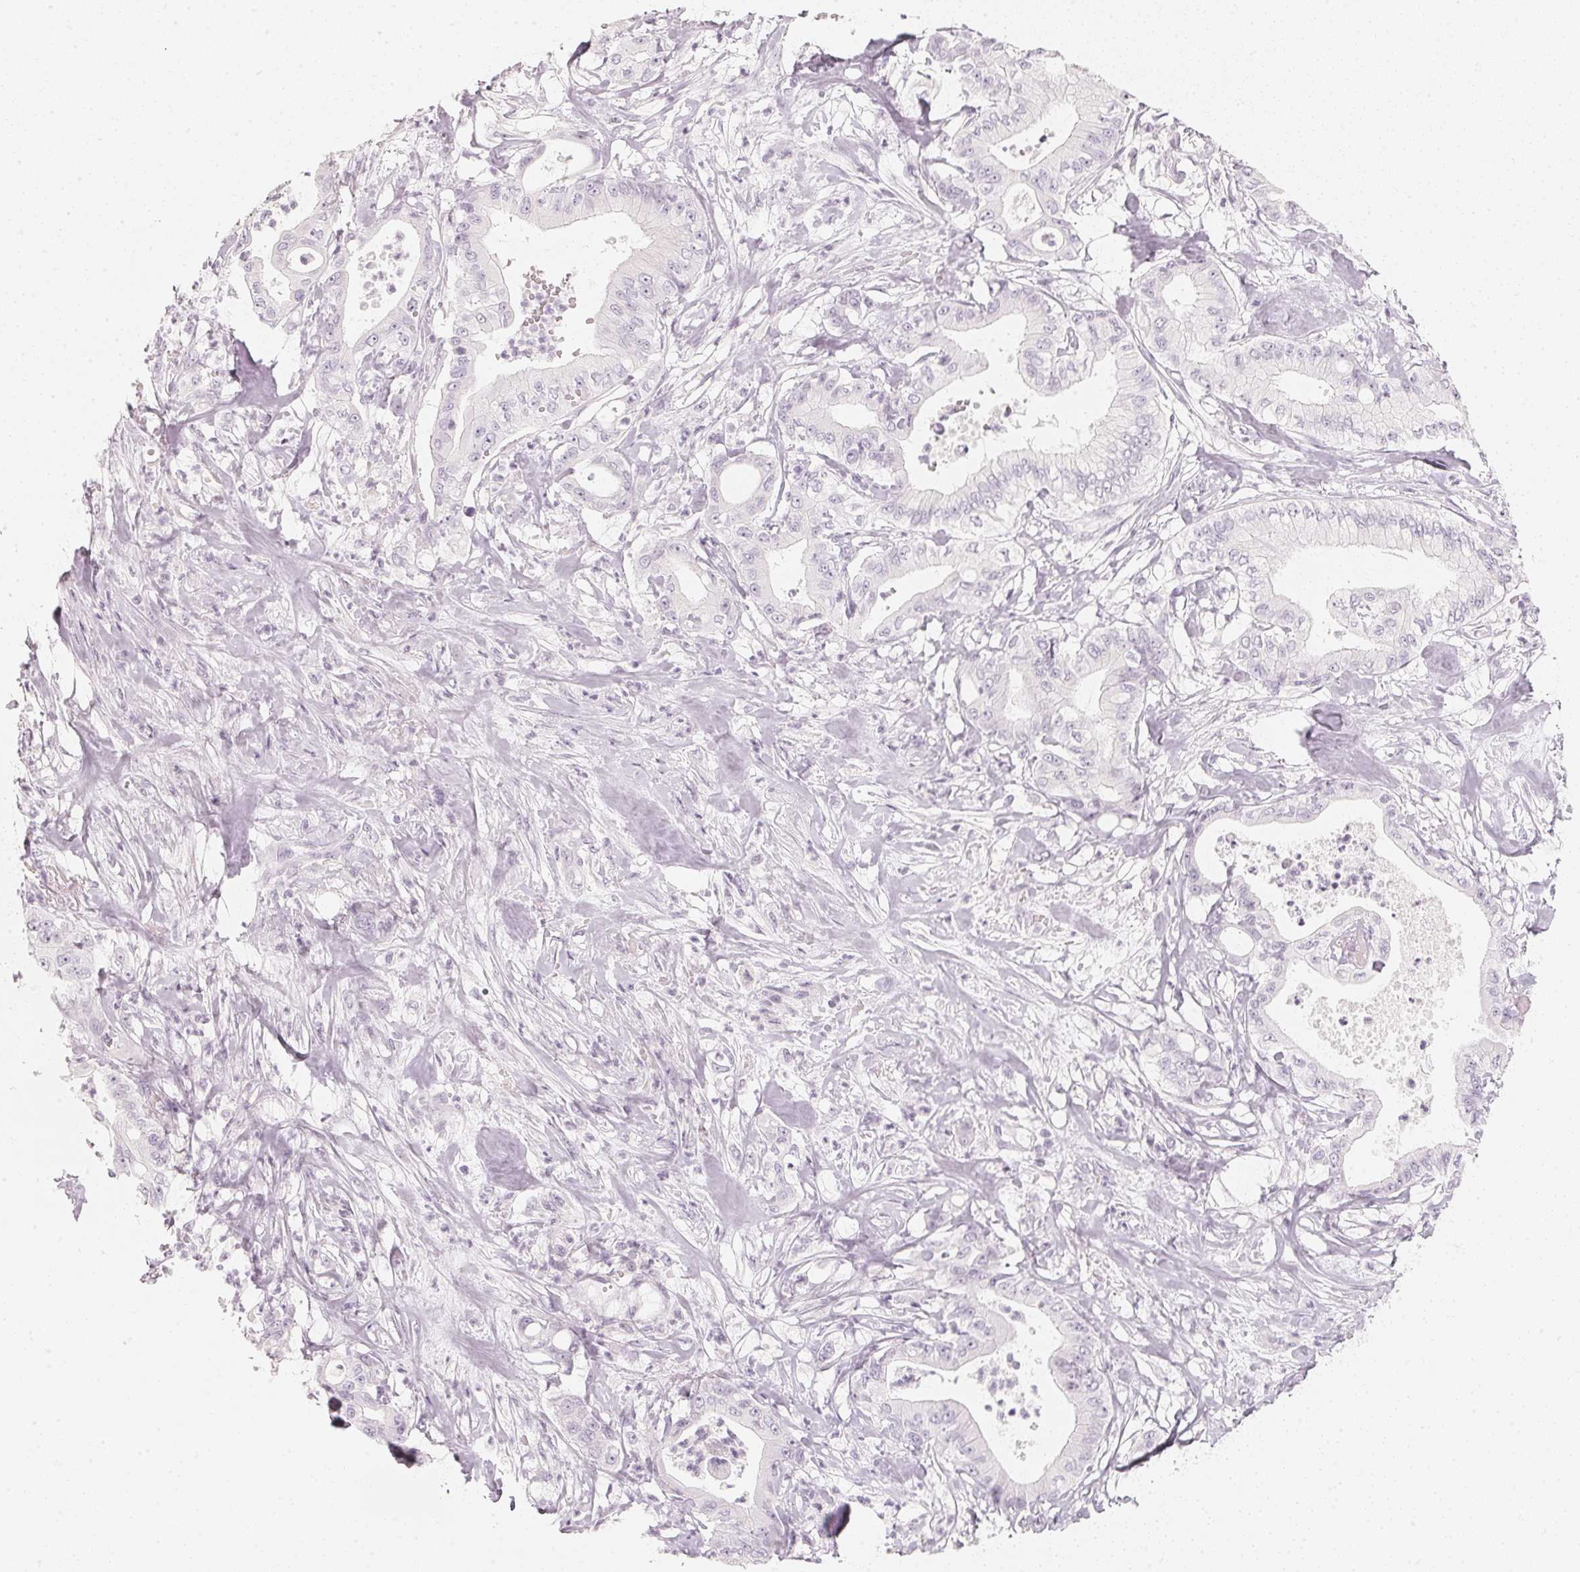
{"staining": {"intensity": "negative", "quantity": "none", "location": "none"}, "tissue": "pancreatic cancer", "cell_type": "Tumor cells", "image_type": "cancer", "snomed": [{"axis": "morphology", "description": "Adenocarcinoma, NOS"}, {"axis": "topography", "description": "Pancreas"}], "caption": "IHC of human pancreatic cancer displays no expression in tumor cells.", "gene": "SLC22A8", "patient": {"sex": "male", "age": 71}}